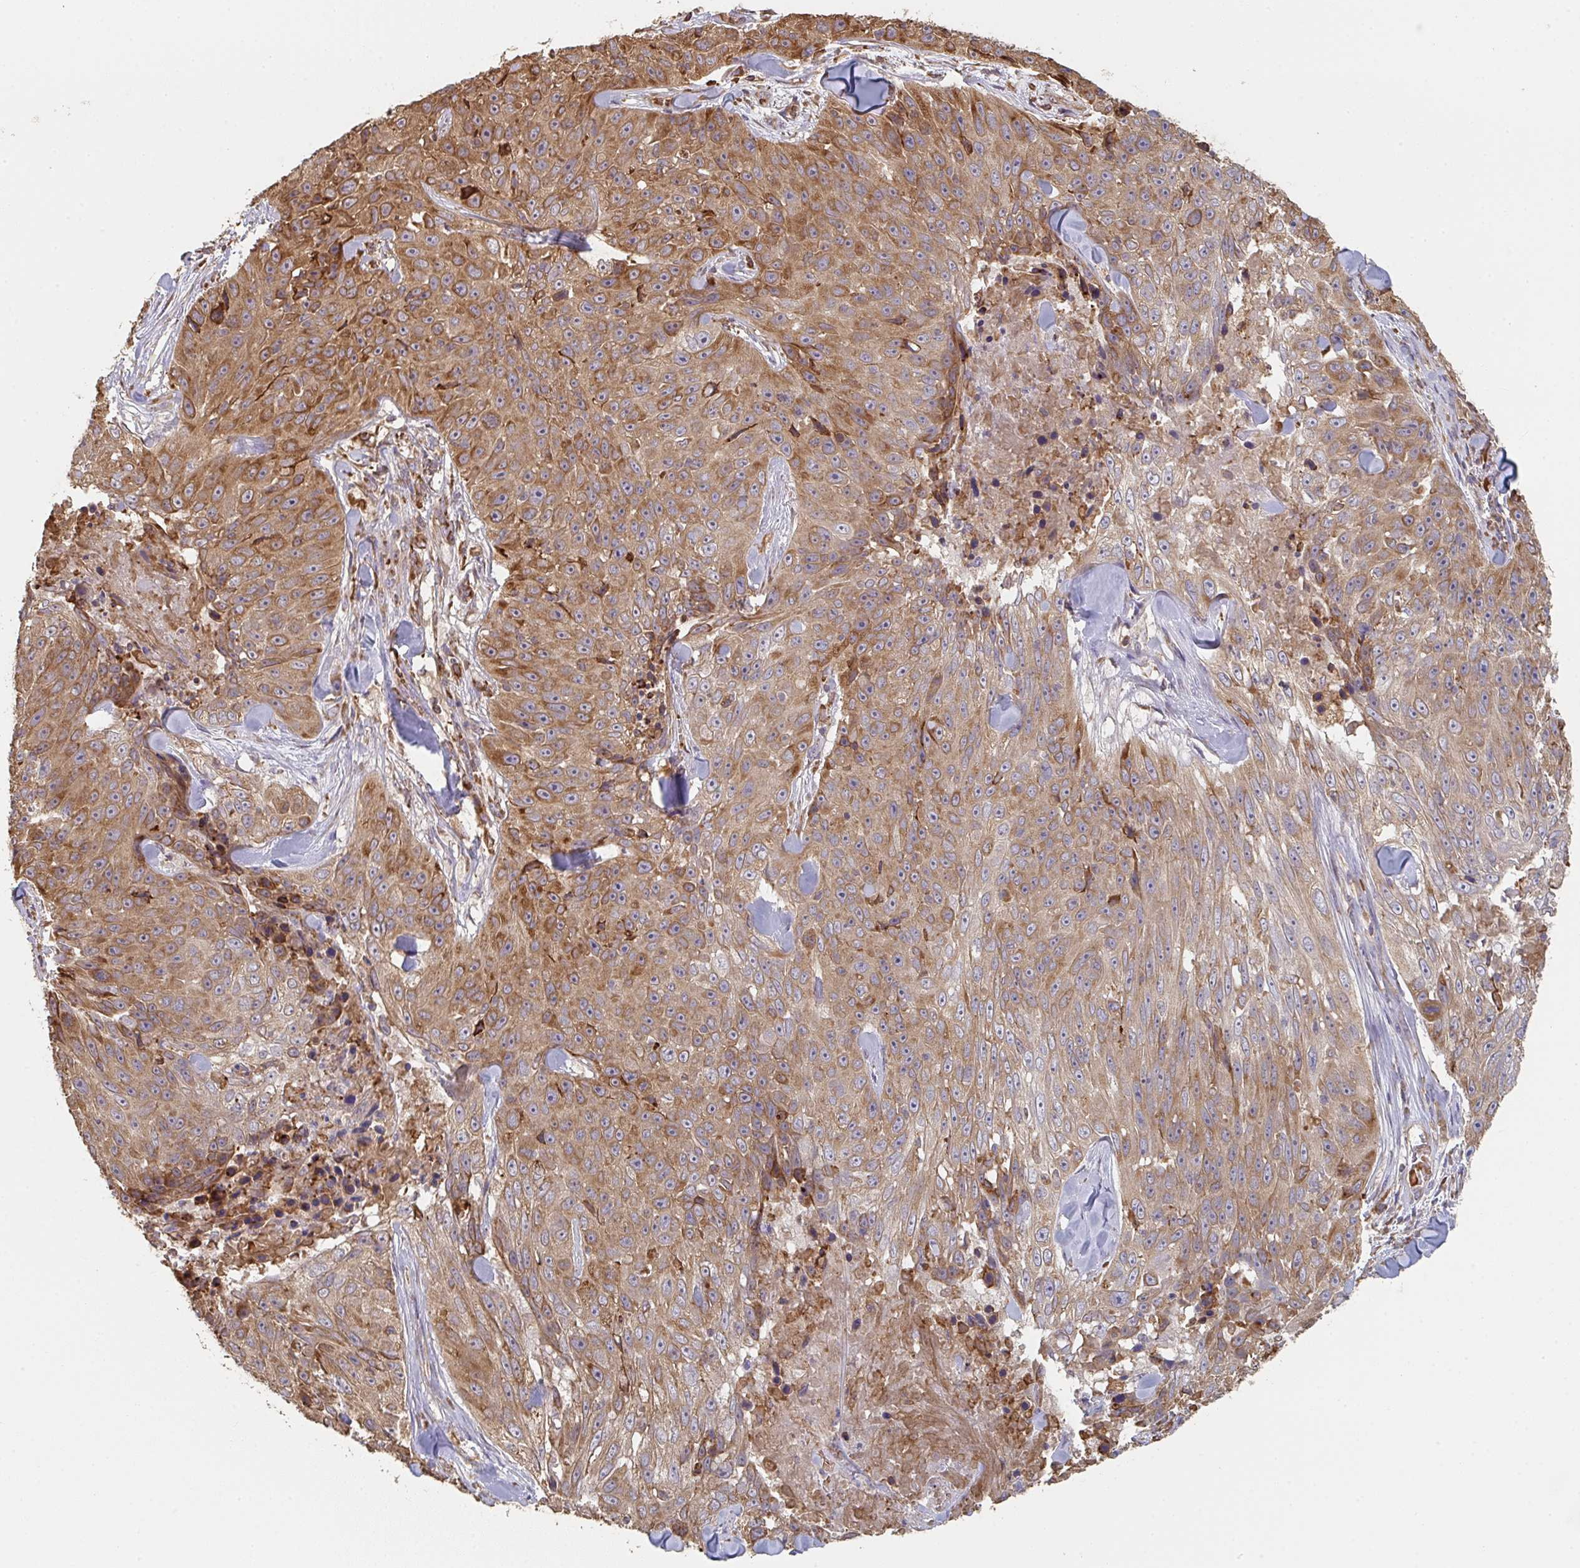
{"staining": {"intensity": "moderate", "quantity": ">75%", "location": "cytoplasmic/membranous"}, "tissue": "skin cancer", "cell_type": "Tumor cells", "image_type": "cancer", "snomed": [{"axis": "morphology", "description": "Squamous cell carcinoma, NOS"}, {"axis": "topography", "description": "Skin"}], "caption": "This photomicrograph demonstrates immunohistochemistry (IHC) staining of skin cancer, with medium moderate cytoplasmic/membranous expression in about >75% of tumor cells.", "gene": "POLG", "patient": {"sex": "female", "age": 87}}